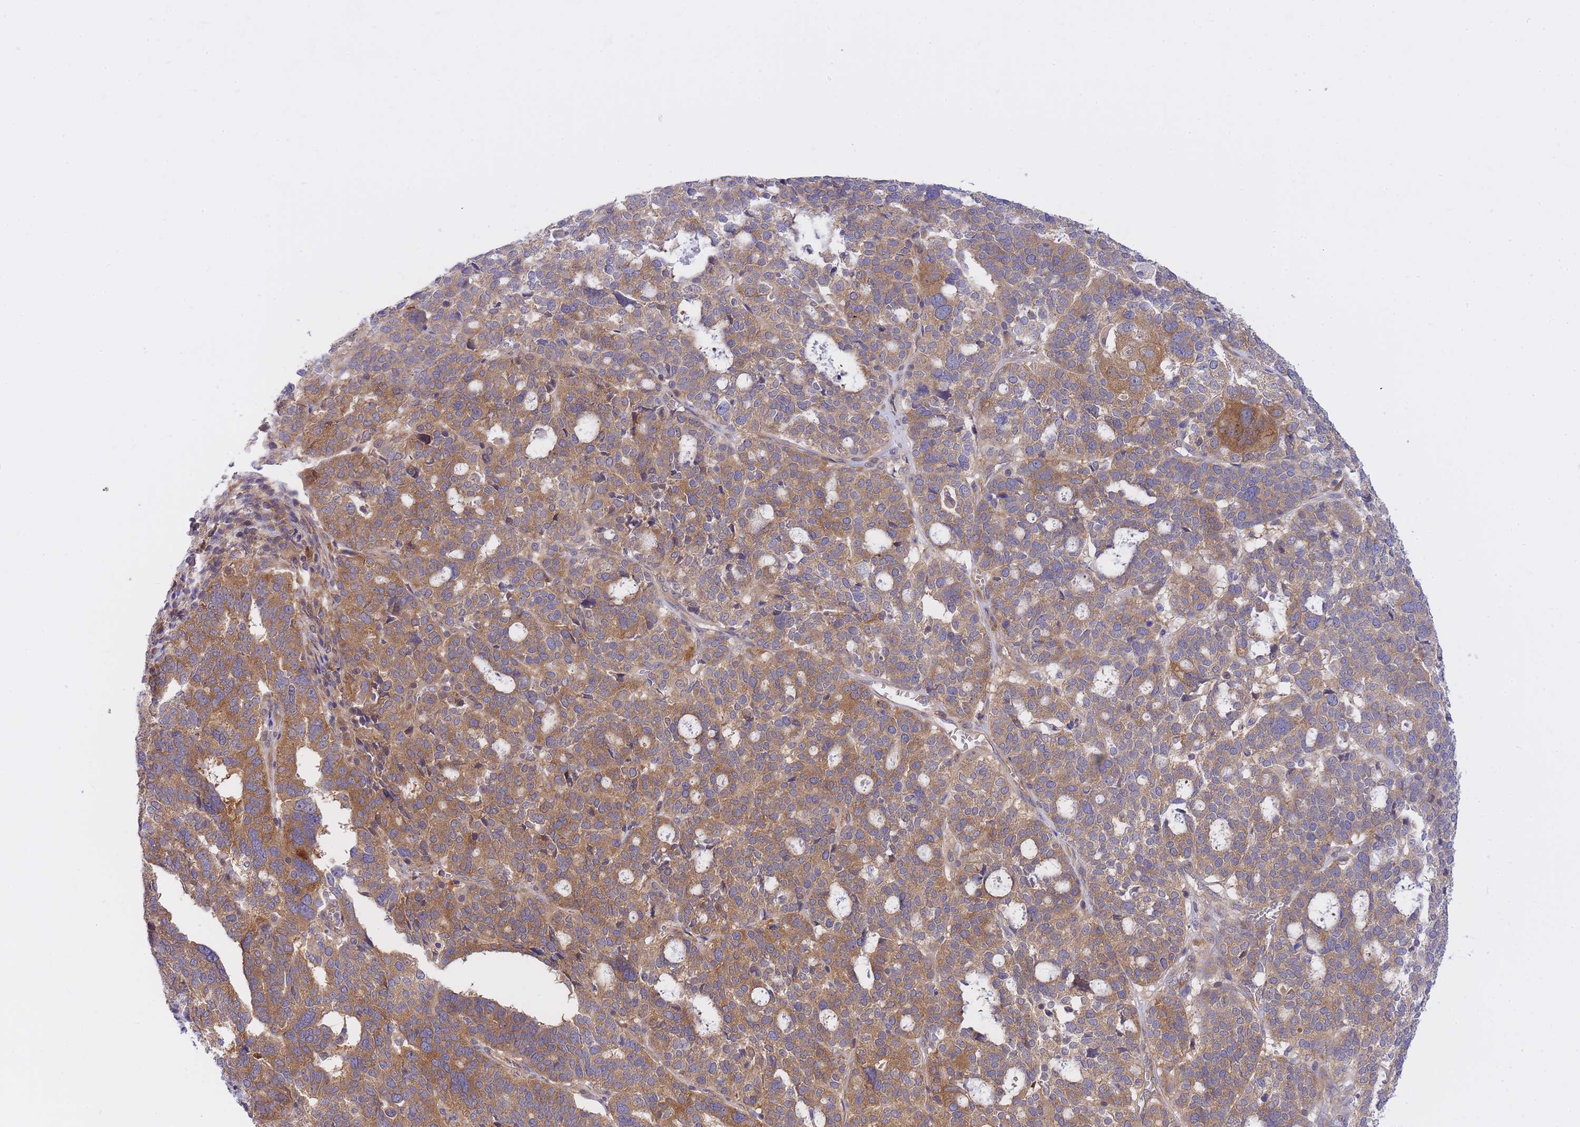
{"staining": {"intensity": "strong", "quantity": ">75%", "location": "cytoplasmic/membranous"}, "tissue": "ovarian cancer", "cell_type": "Tumor cells", "image_type": "cancer", "snomed": [{"axis": "morphology", "description": "Cystadenocarcinoma, serous, NOS"}, {"axis": "topography", "description": "Ovary"}], "caption": "Ovarian serous cystadenocarcinoma tissue demonstrates strong cytoplasmic/membranous staining in about >75% of tumor cells, visualized by immunohistochemistry.", "gene": "EIF2B2", "patient": {"sex": "female", "age": 59}}